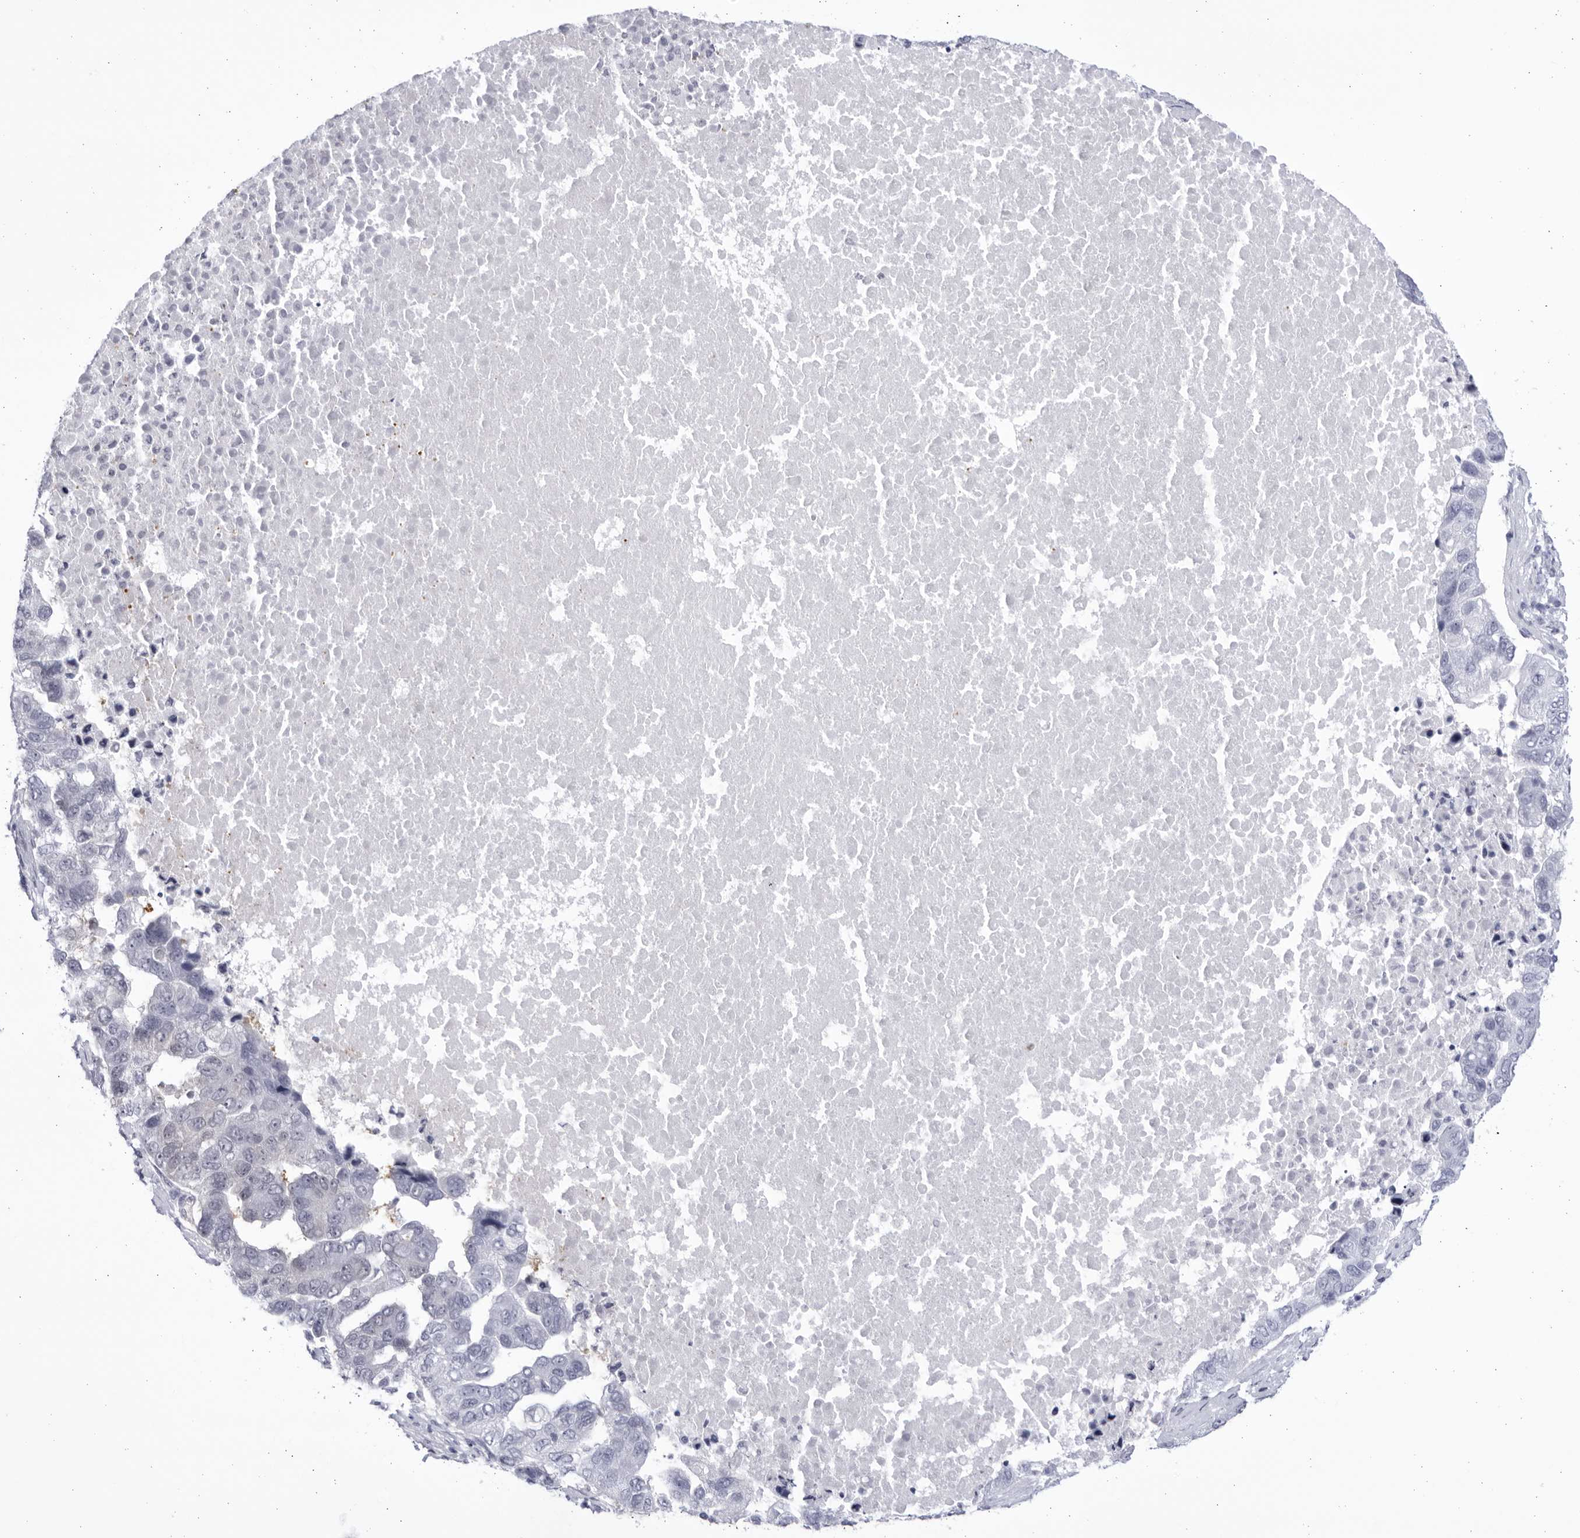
{"staining": {"intensity": "negative", "quantity": "none", "location": "none"}, "tissue": "pancreatic cancer", "cell_type": "Tumor cells", "image_type": "cancer", "snomed": [{"axis": "morphology", "description": "Adenocarcinoma, NOS"}, {"axis": "topography", "description": "Pancreas"}], "caption": "The image exhibits no staining of tumor cells in adenocarcinoma (pancreatic).", "gene": "CCDC181", "patient": {"sex": "female", "age": 61}}